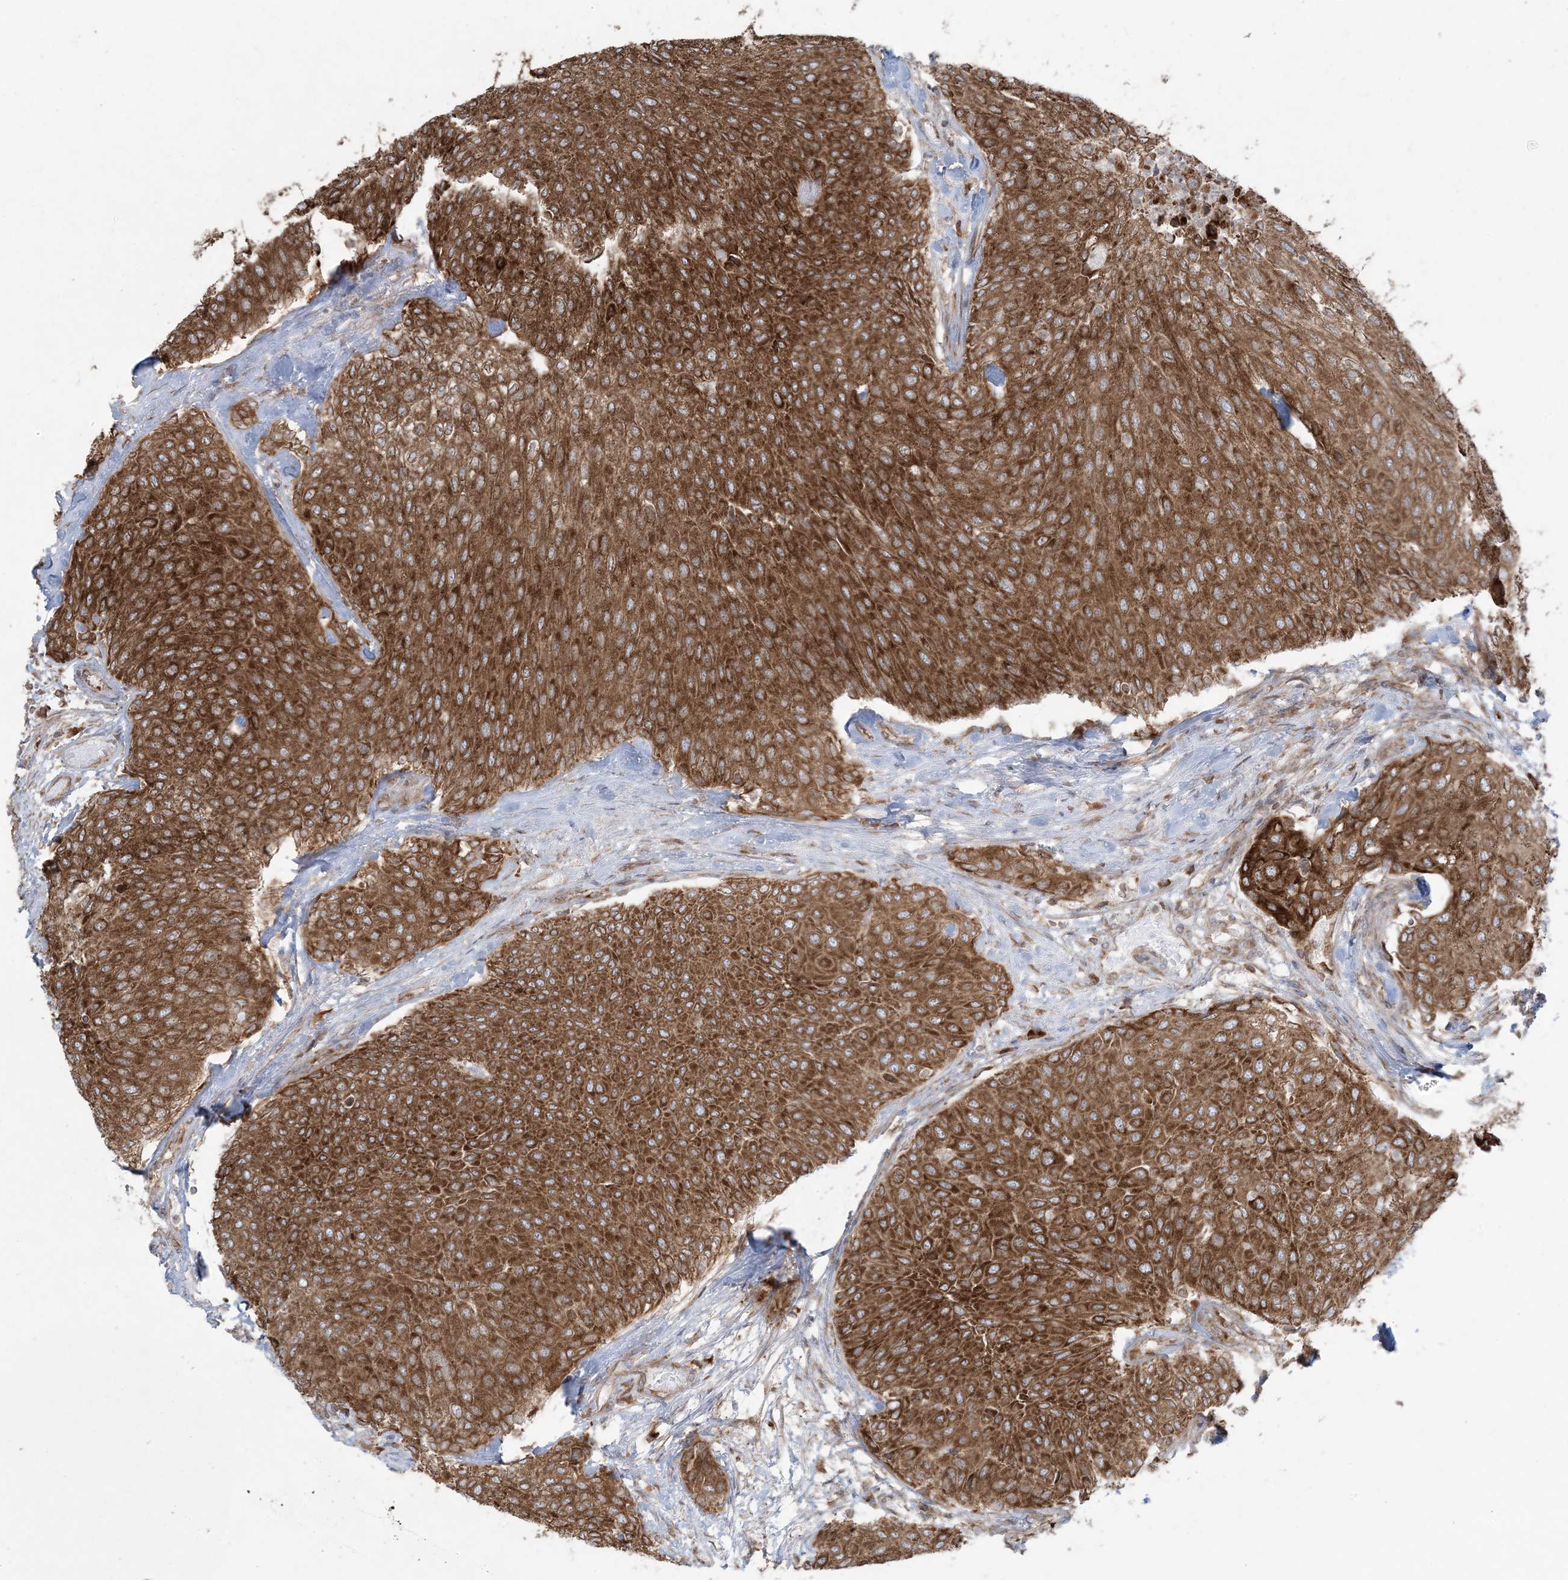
{"staining": {"intensity": "strong", "quantity": ">75%", "location": "cytoplasmic/membranous"}, "tissue": "urothelial cancer", "cell_type": "Tumor cells", "image_type": "cancer", "snomed": [{"axis": "morphology", "description": "Urothelial carcinoma, Low grade"}, {"axis": "topography", "description": "Urinary bladder"}], "caption": "Tumor cells exhibit high levels of strong cytoplasmic/membranous expression in approximately >75% of cells in human low-grade urothelial carcinoma.", "gene": "UBXN4", "patient": {"sex": "female", "age": 79}}